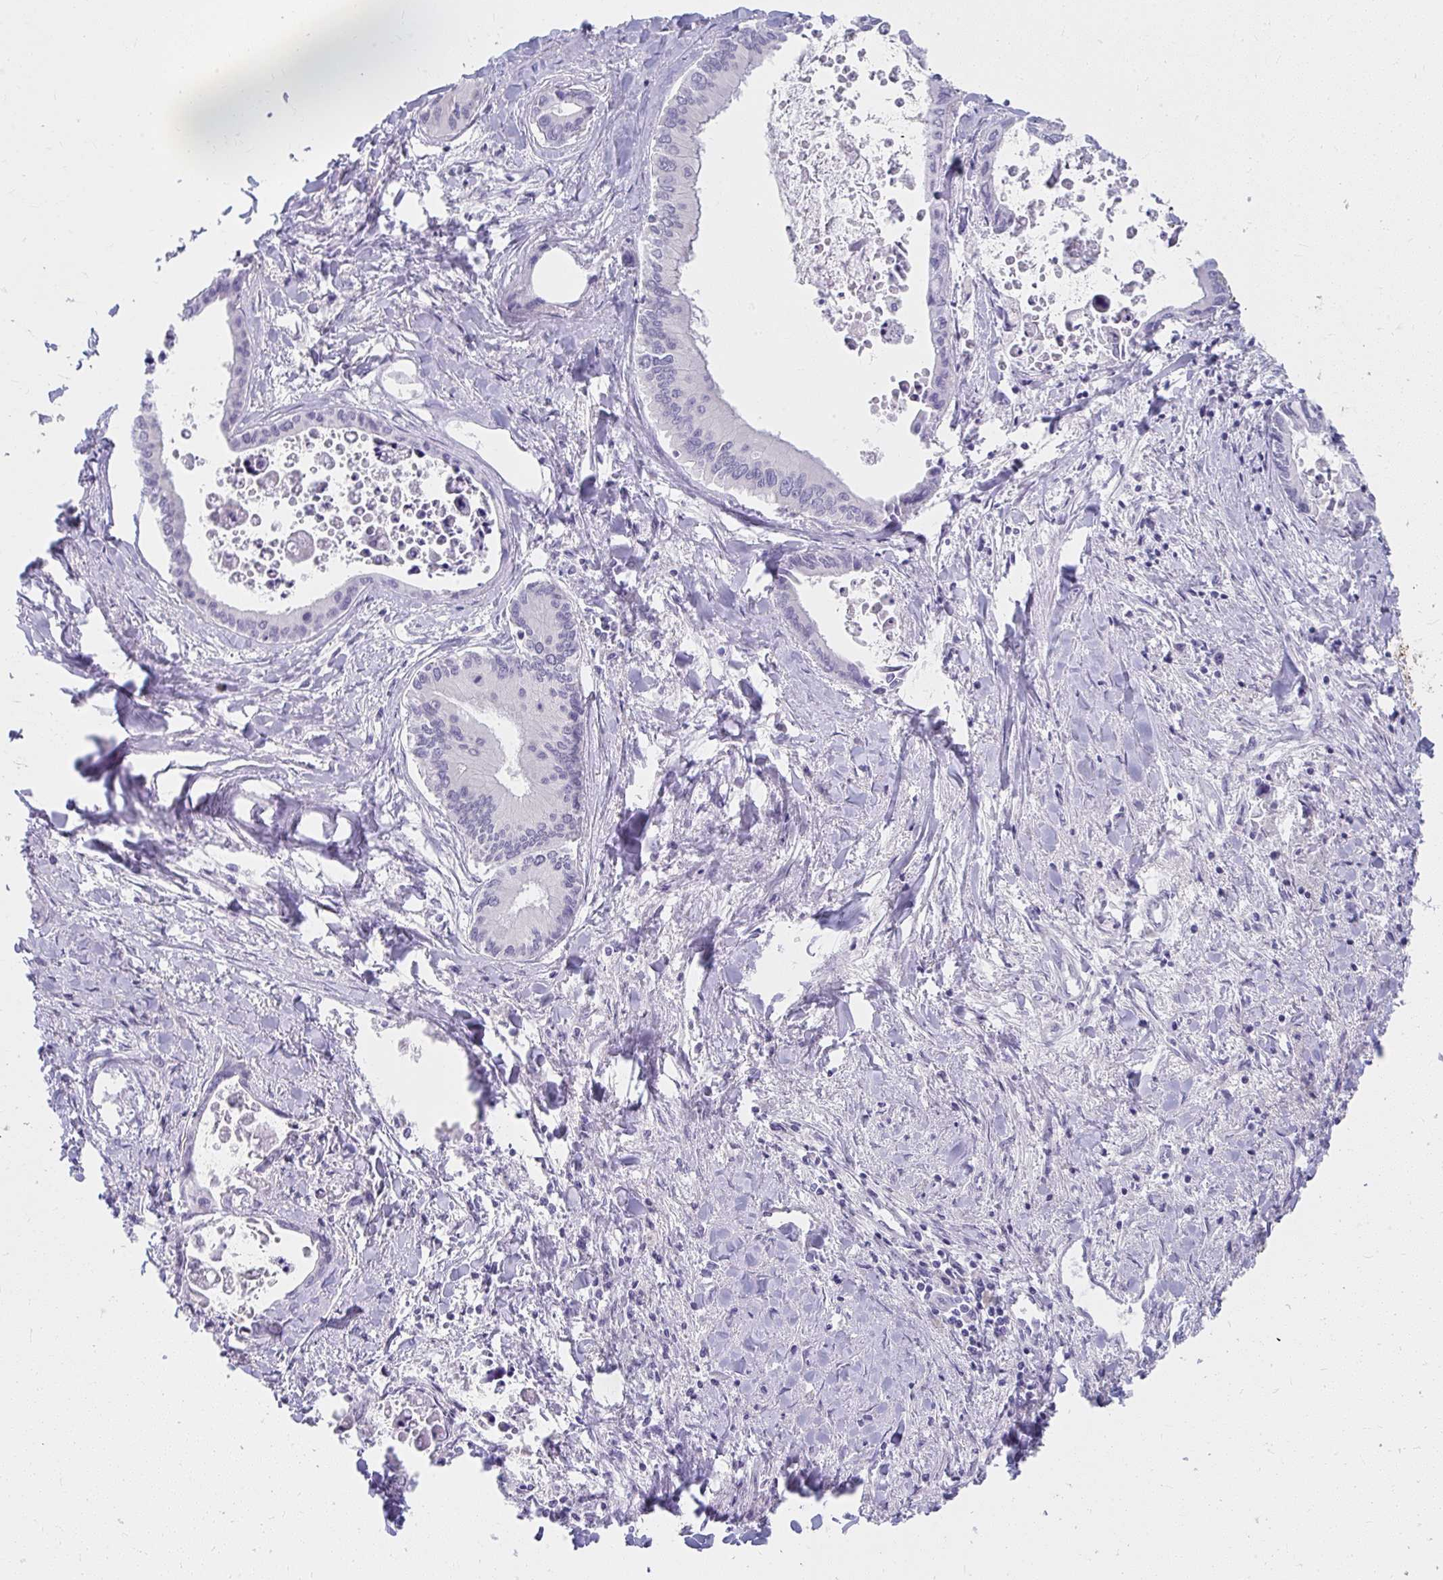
{"staining": {"intensity": "weak", "quantity": "<25%", "location": "cytoplasmic/membranous"}, "tissue": "liver cancer", "cell_type": "Tumor cells", "image_type": "cancer", "snomed": [{"axis": "morphology", "description": "Cholangiocarcinoma"}, {"axis": "topography", "description": "Liver"}], "caption": "There is no significant expression in tumor cells of cholangiocarcinoma (liver).", "gene": "UGT3A2", "patient": {"sex": "male", "age": 66}}